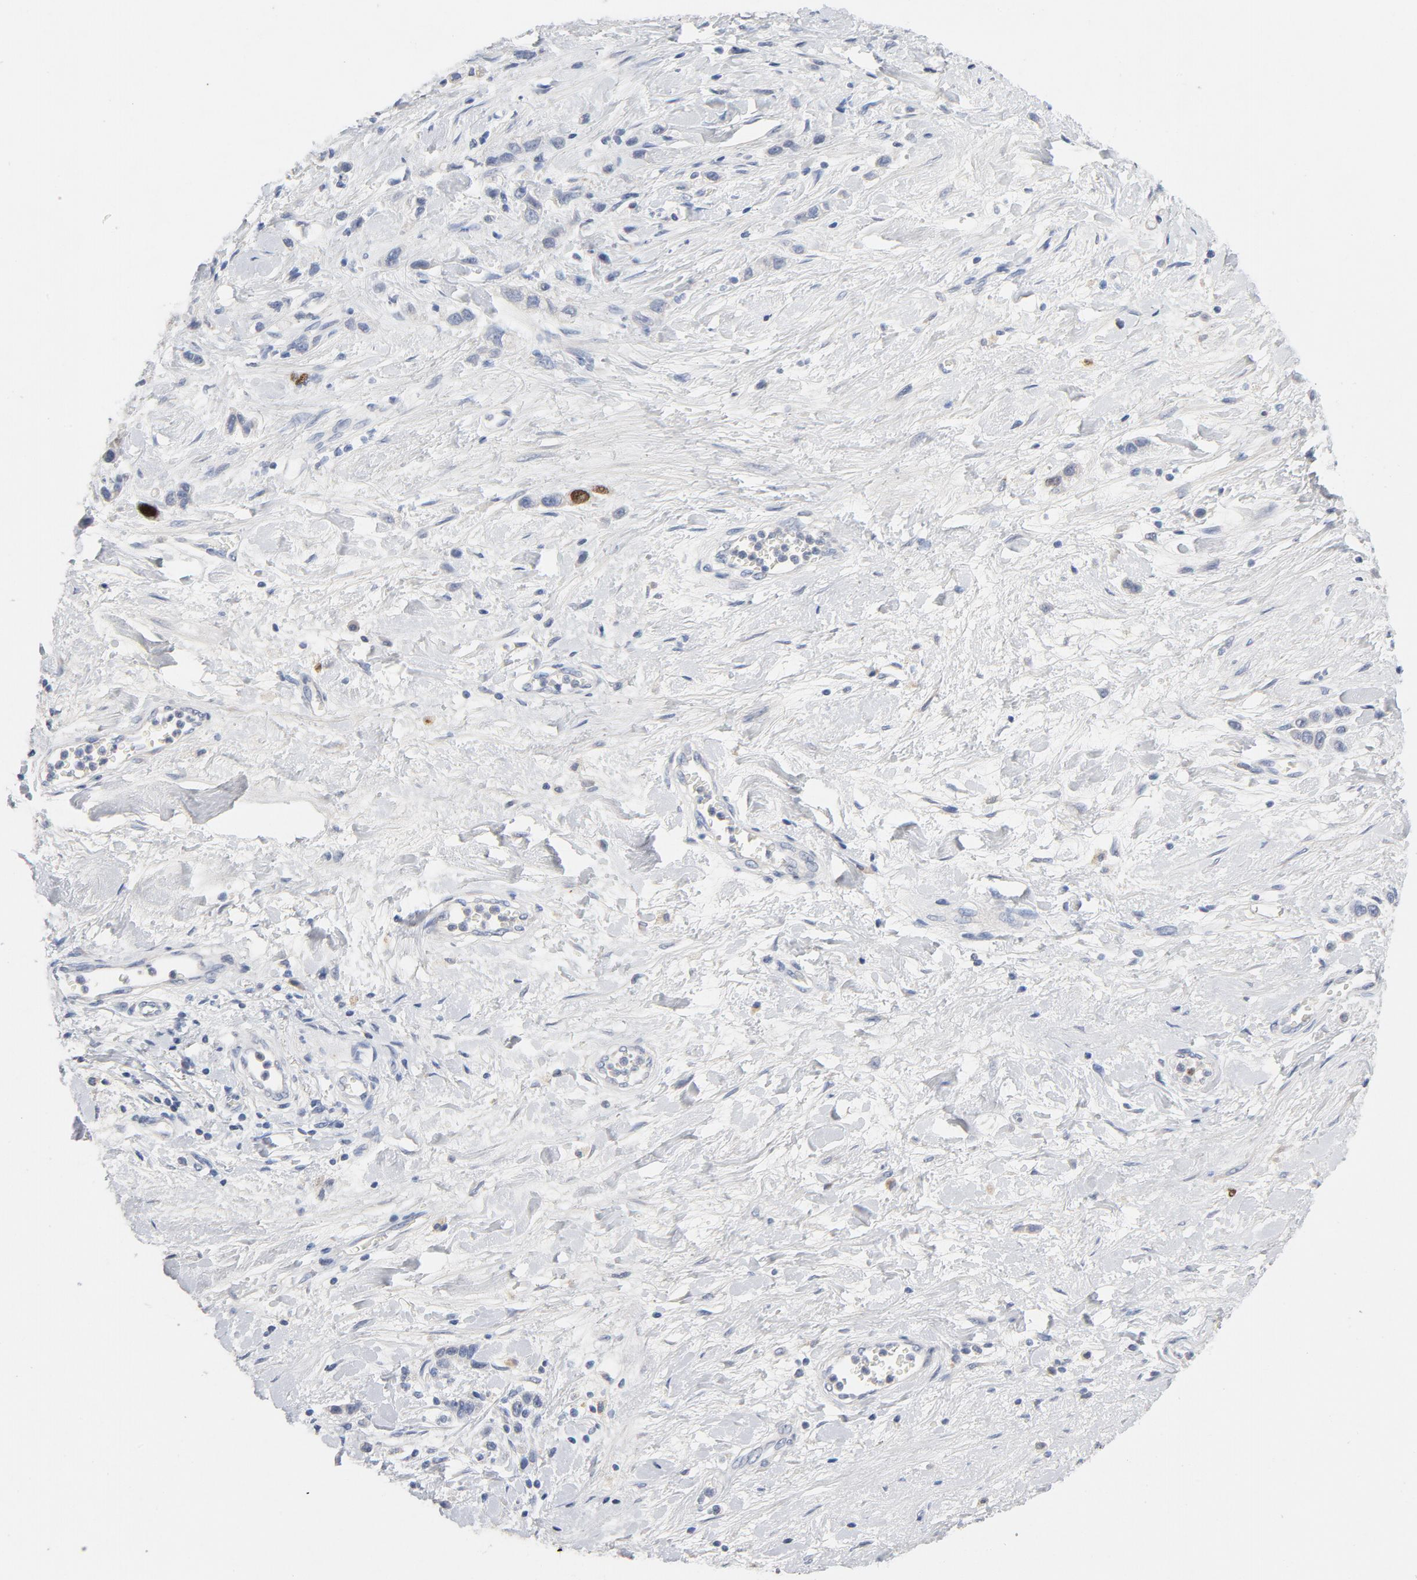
{"staining": {"intensity": "moderate", "quantity": "<25%", "location": "nuclear"}, "tissue": "stomach cancer", "cell_type": "Tumor cells", "image_type": "cancer", "snomed": [{"axis": "morphology", "description": "Normal tissue, NOS"}, {"axis": "morphology", "description": "Adenocarcinoma, NOS"}, {"axis": "morphology", "description": "Adenocarcinoma, High grade"}, {"axis": "topography", "description": "Stomach, upper"}, {"axis": "topography", "description": "Stomach"}], "caption": "An immunohistochemistry micrograph of tumor tissue is shown. Protein staining in brown labels moderate nuclear positivity in stomach cancer within tumor cells. The protein of interest is shown in brown color, while the nuclei are stained blue.", "gene": "BIRC5", "patient": {"sex": "female", "age": 65}}